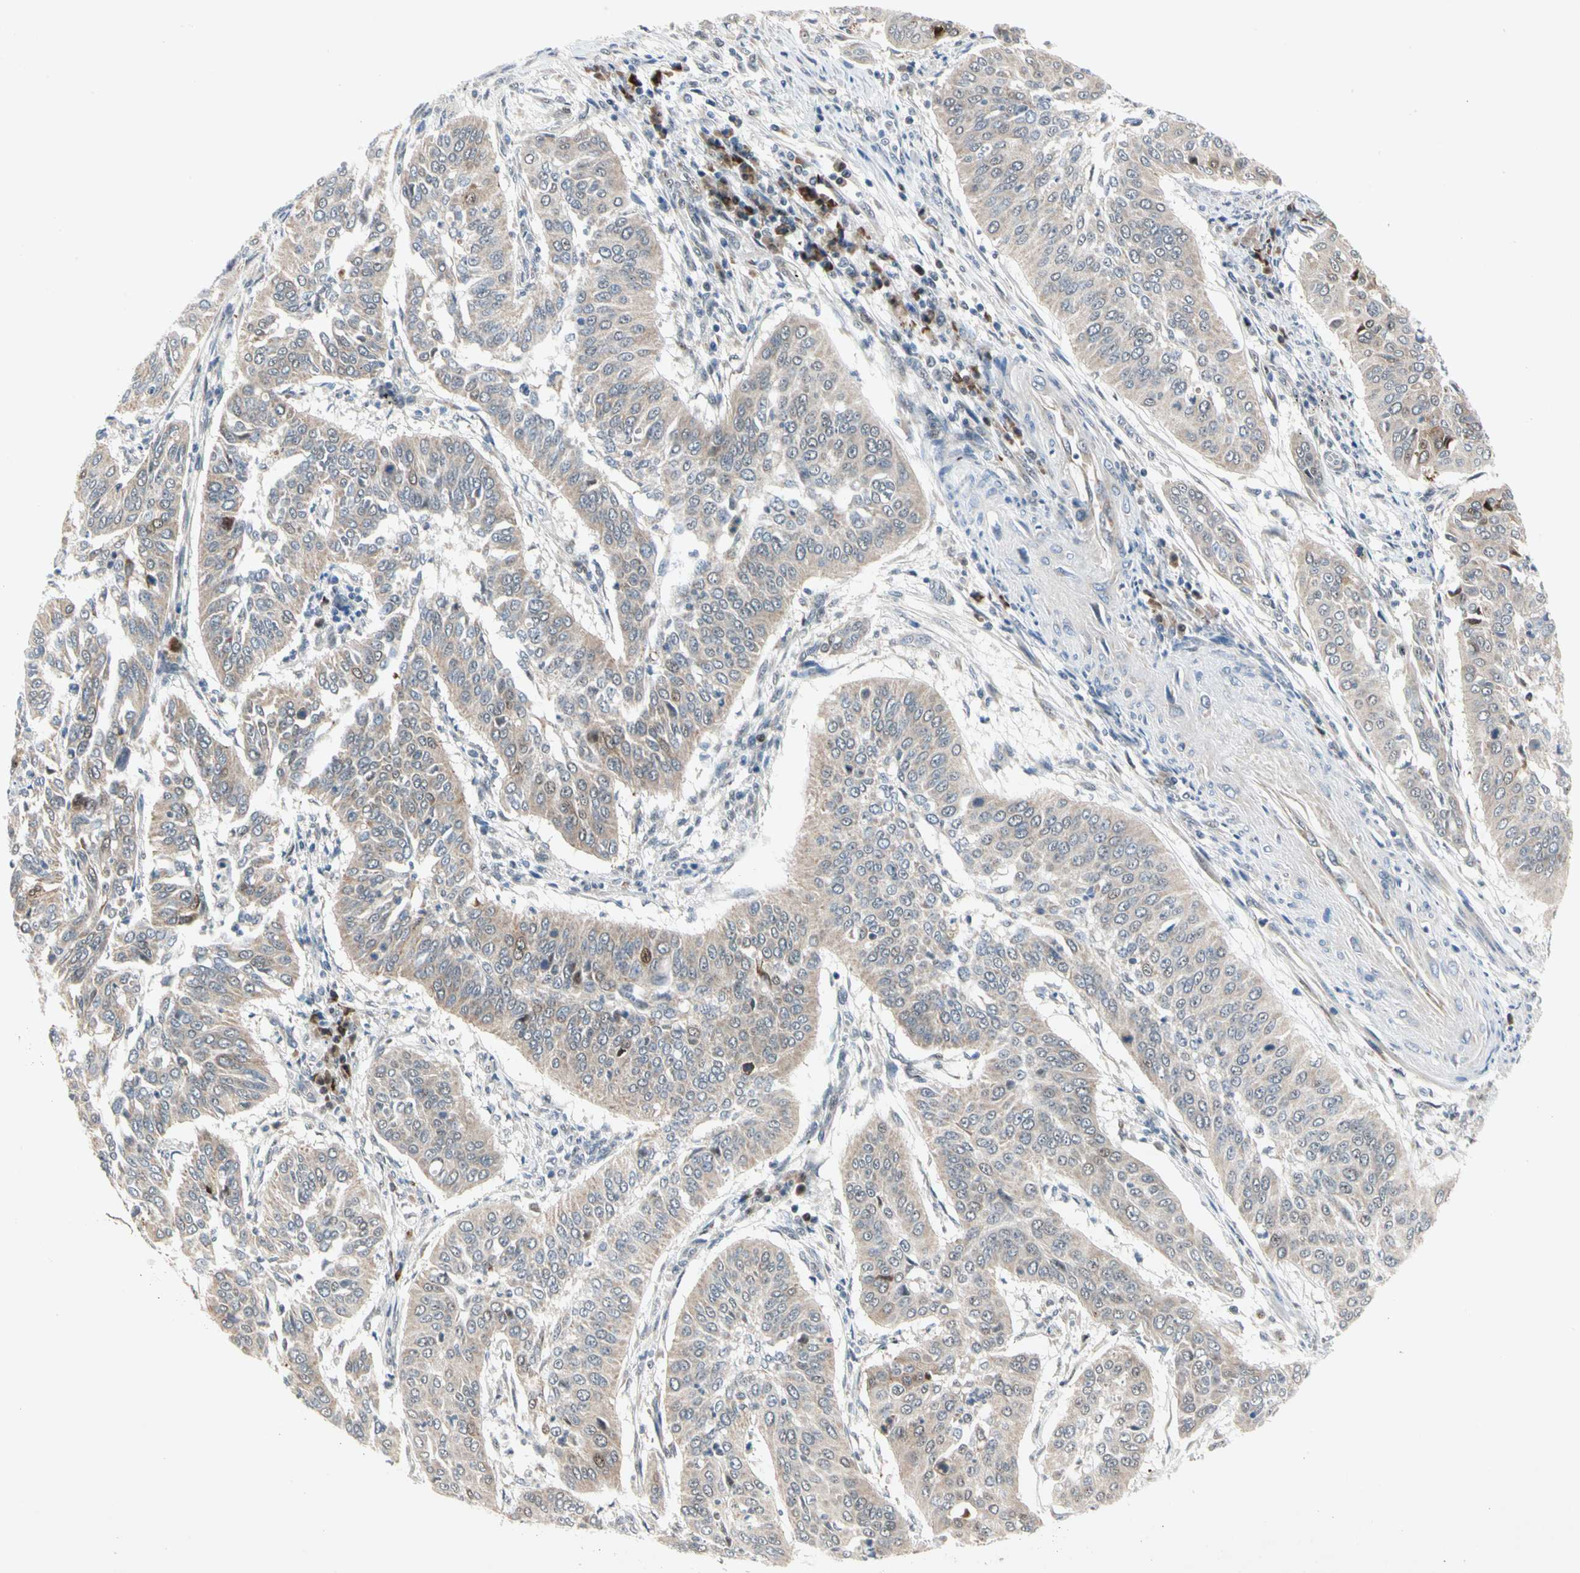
{"staining": {"intensity": "weak", "quantity": ">75%", "location": "cytoplasmic/membranous"}, "tissue": "cervical cancer", "cell_type": "Tumor cells", "image_type": "cancer", "snomed": [{"axis": "morphology", "description": "Normal tissue, NOS"}, {"axis": "morphology", "description": "Squamous cell carcinoma, NOS"}, {"axis": "topography", "description": "Cervix"}], "caption": "DAB (3,3'-diaminobenzidine) immunohistochemical staining of human cervical cancer (squamous cell carcinoma) shows weak cytoplasmic/membranous protein staining in about >75% of tumor cells.", "gene": "MARK1", "patient": {"sex": "female", "age": 39}}